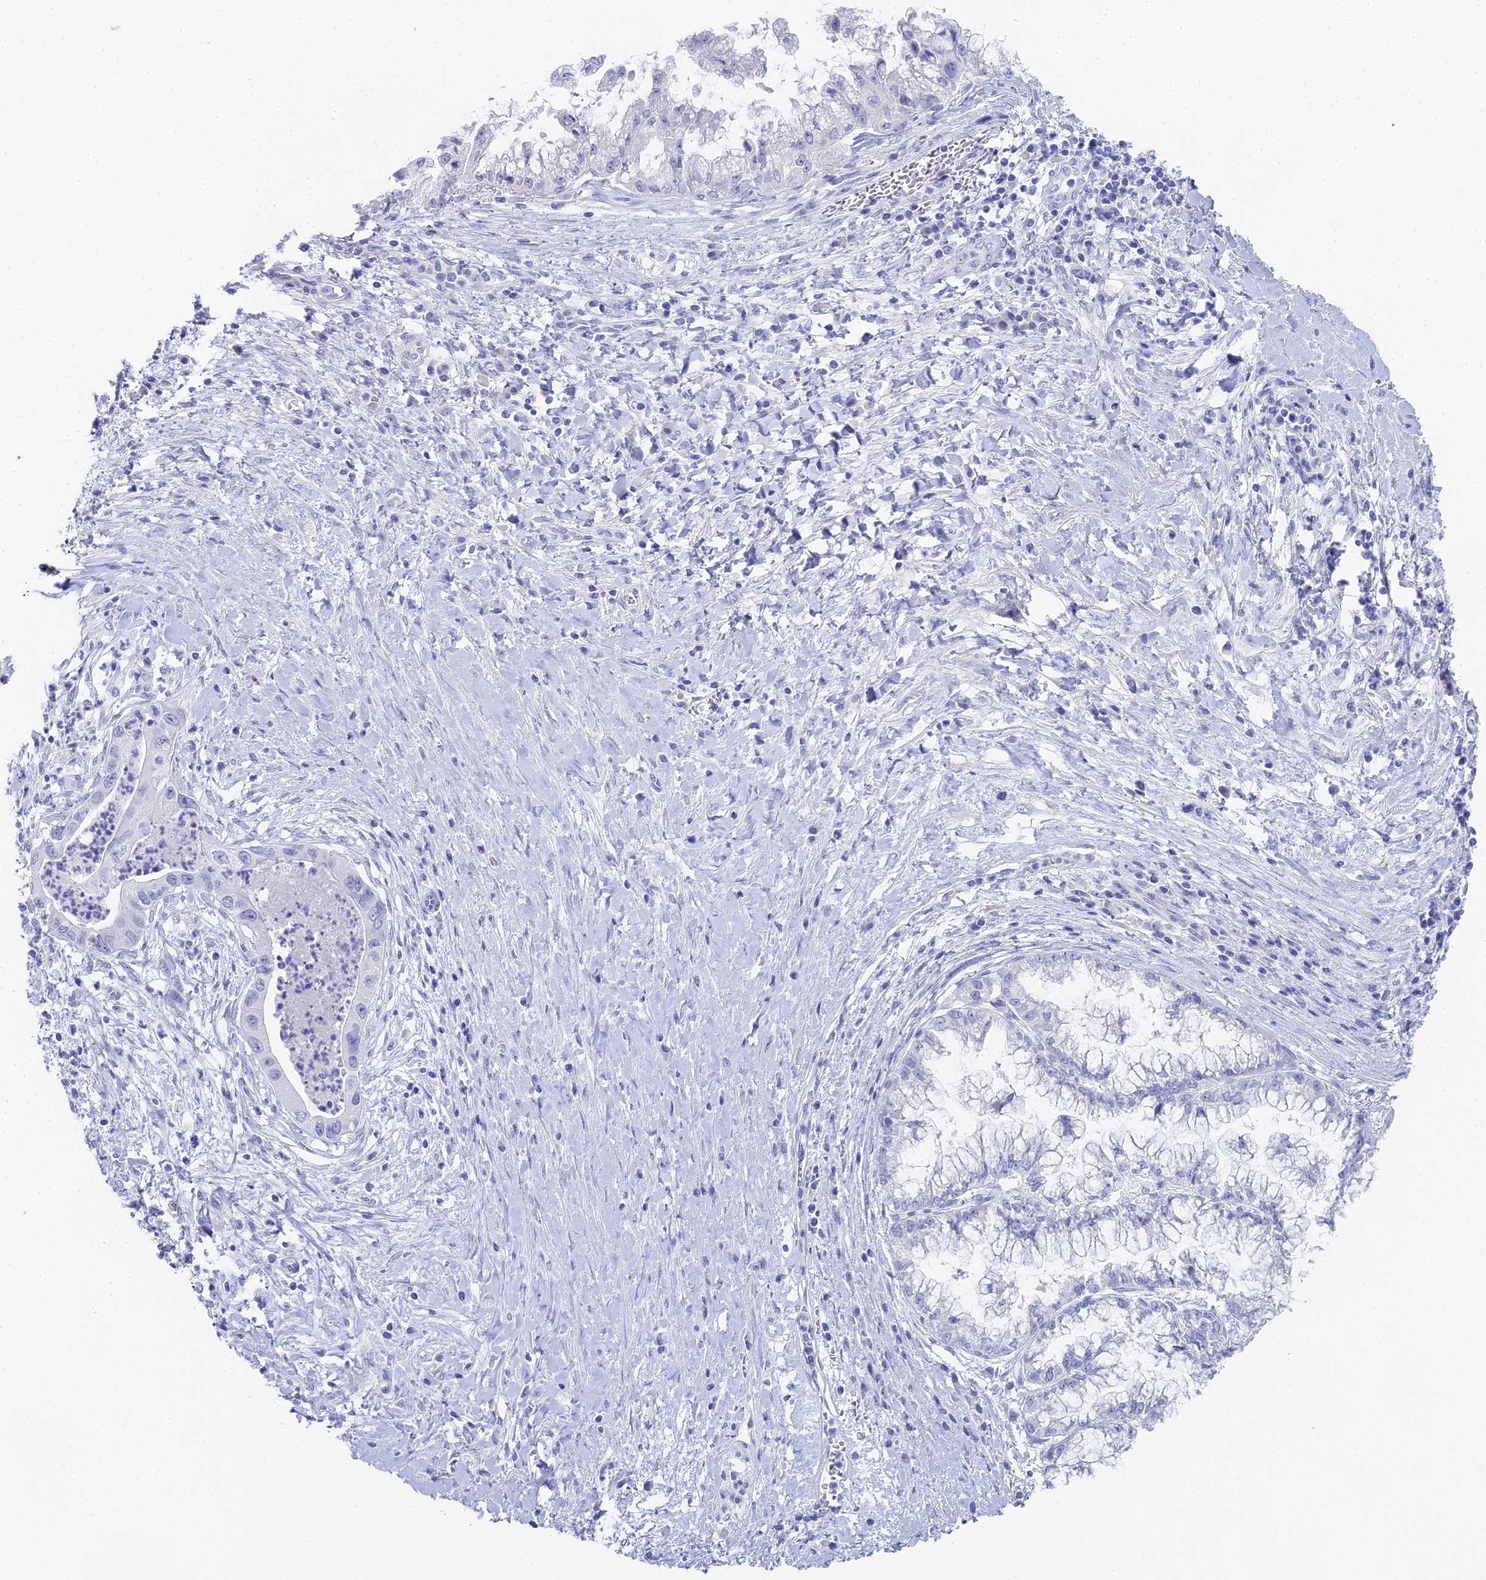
{"staining": {"intensity": "negative", "quantity": "none", "location": "none"}, "tissue": "pancreatic cancer", "cell_type": "Tumor cells", "image_type": "cancer", "snomed": [{"axis": "morphology", "description": "Adenocarcinoma, NOS"}, {"axis": "topography", "description": "Pancreas"}], "caption": "High power microscopy image of an IHC image of pancreatic cancer (adenocarcinoma), revealing no significant positivity in tumor cells. (DAB immunohistochemistry with hematoxylin counter stain).", "gene": "ALPP", "patient": {"sex": "male", "age": 73}}